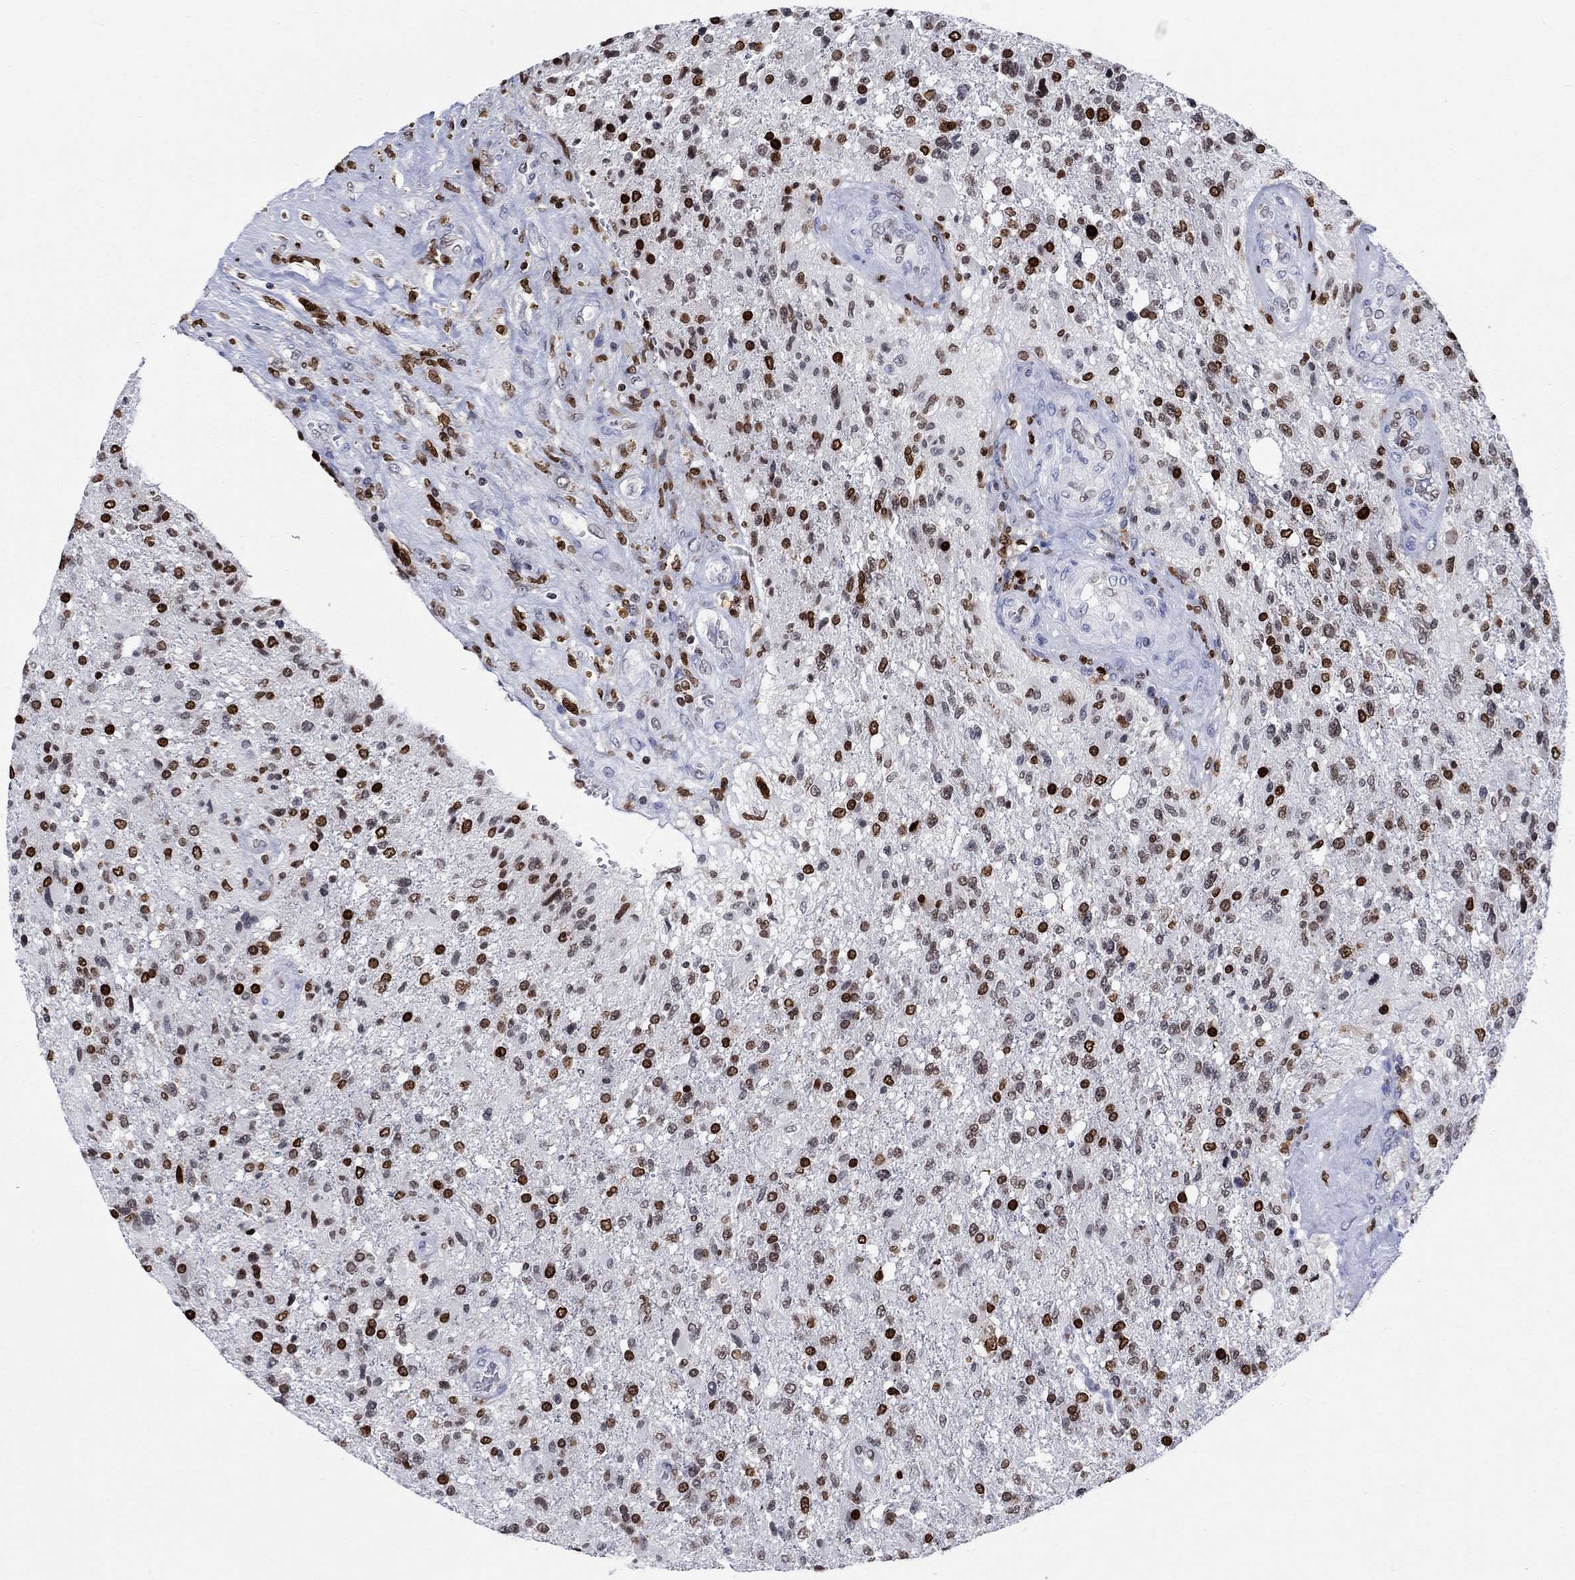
{"staining": {"intensity": "strong", "quantity": "<25%", "location": "nuclear"}, "tissue": "glioma", "cell_type": "Tumor cells", "image_type": "cancer", "snomed": [{"axis": "morphology", "description": "Glioma, malignant, High grade"}, {"axis": "topography", "description": "Brain"}], "caption": "Malignant glioma (high-grade) was stained to show a protein in brown. There is medium levels of strong nuclear staining in approximately <25% of tumor cells.", "gene": "HMGA1", "patient": {"sex": "male", "age": 56}}